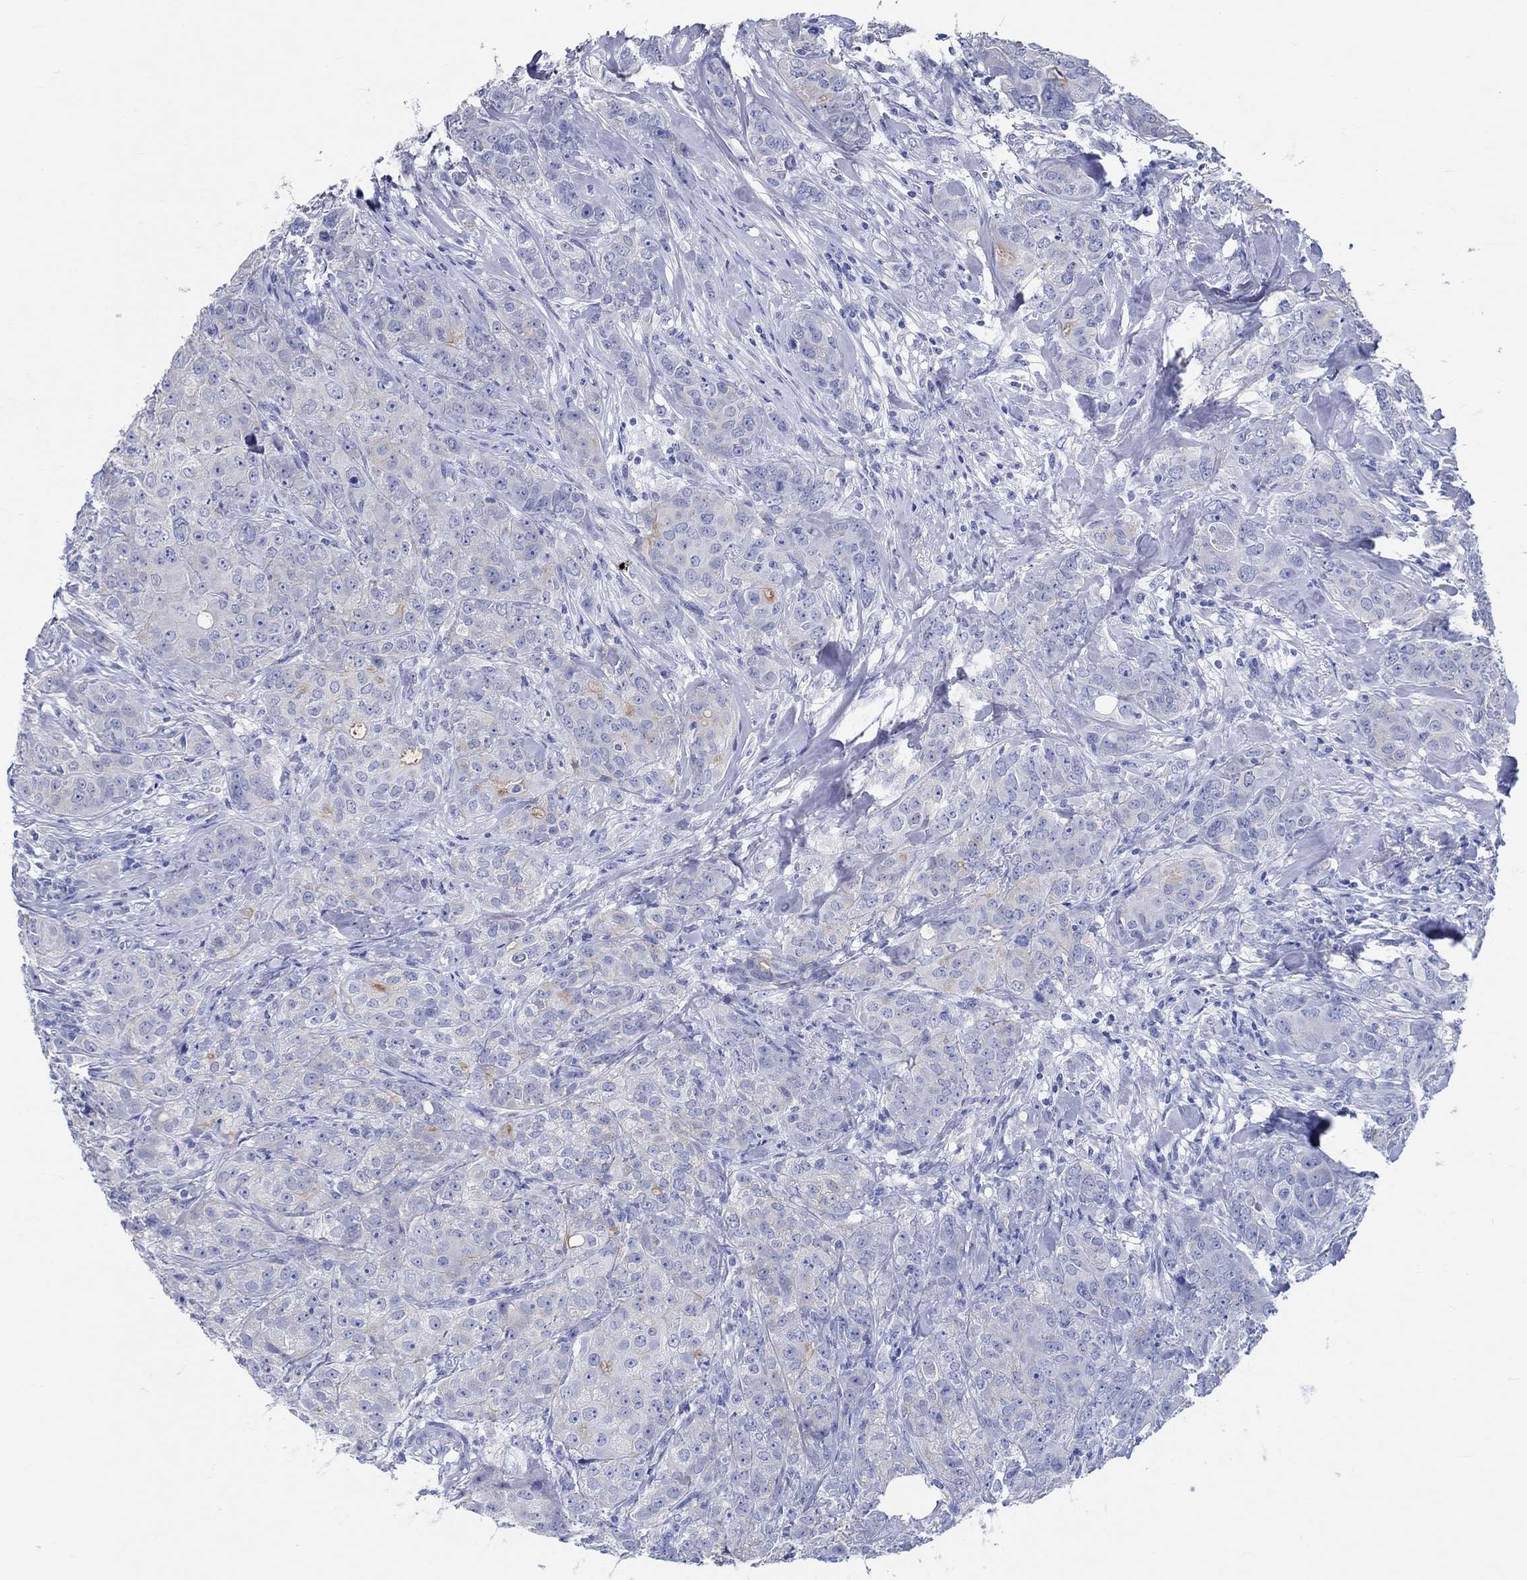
{"staining": {"intensity": "weak", "quantity": "<25%", "location": "cytoplasmic/membranous"}, "tissue": "breast cancer", "cell_type": "Tumor cells", "image_type": "cancer", "snomed": [{"axis": "morphology", "description": "Duct carcinoma"}, {"axis": "topography", "description": "Breast"}], "caption": "Immunohistochemical staining of invasive ductal carcinoma (breast) reveals no significant staining in tumor cells.", "gene": "SHISA4", "patient": {"sex": "female", "age": 43}}